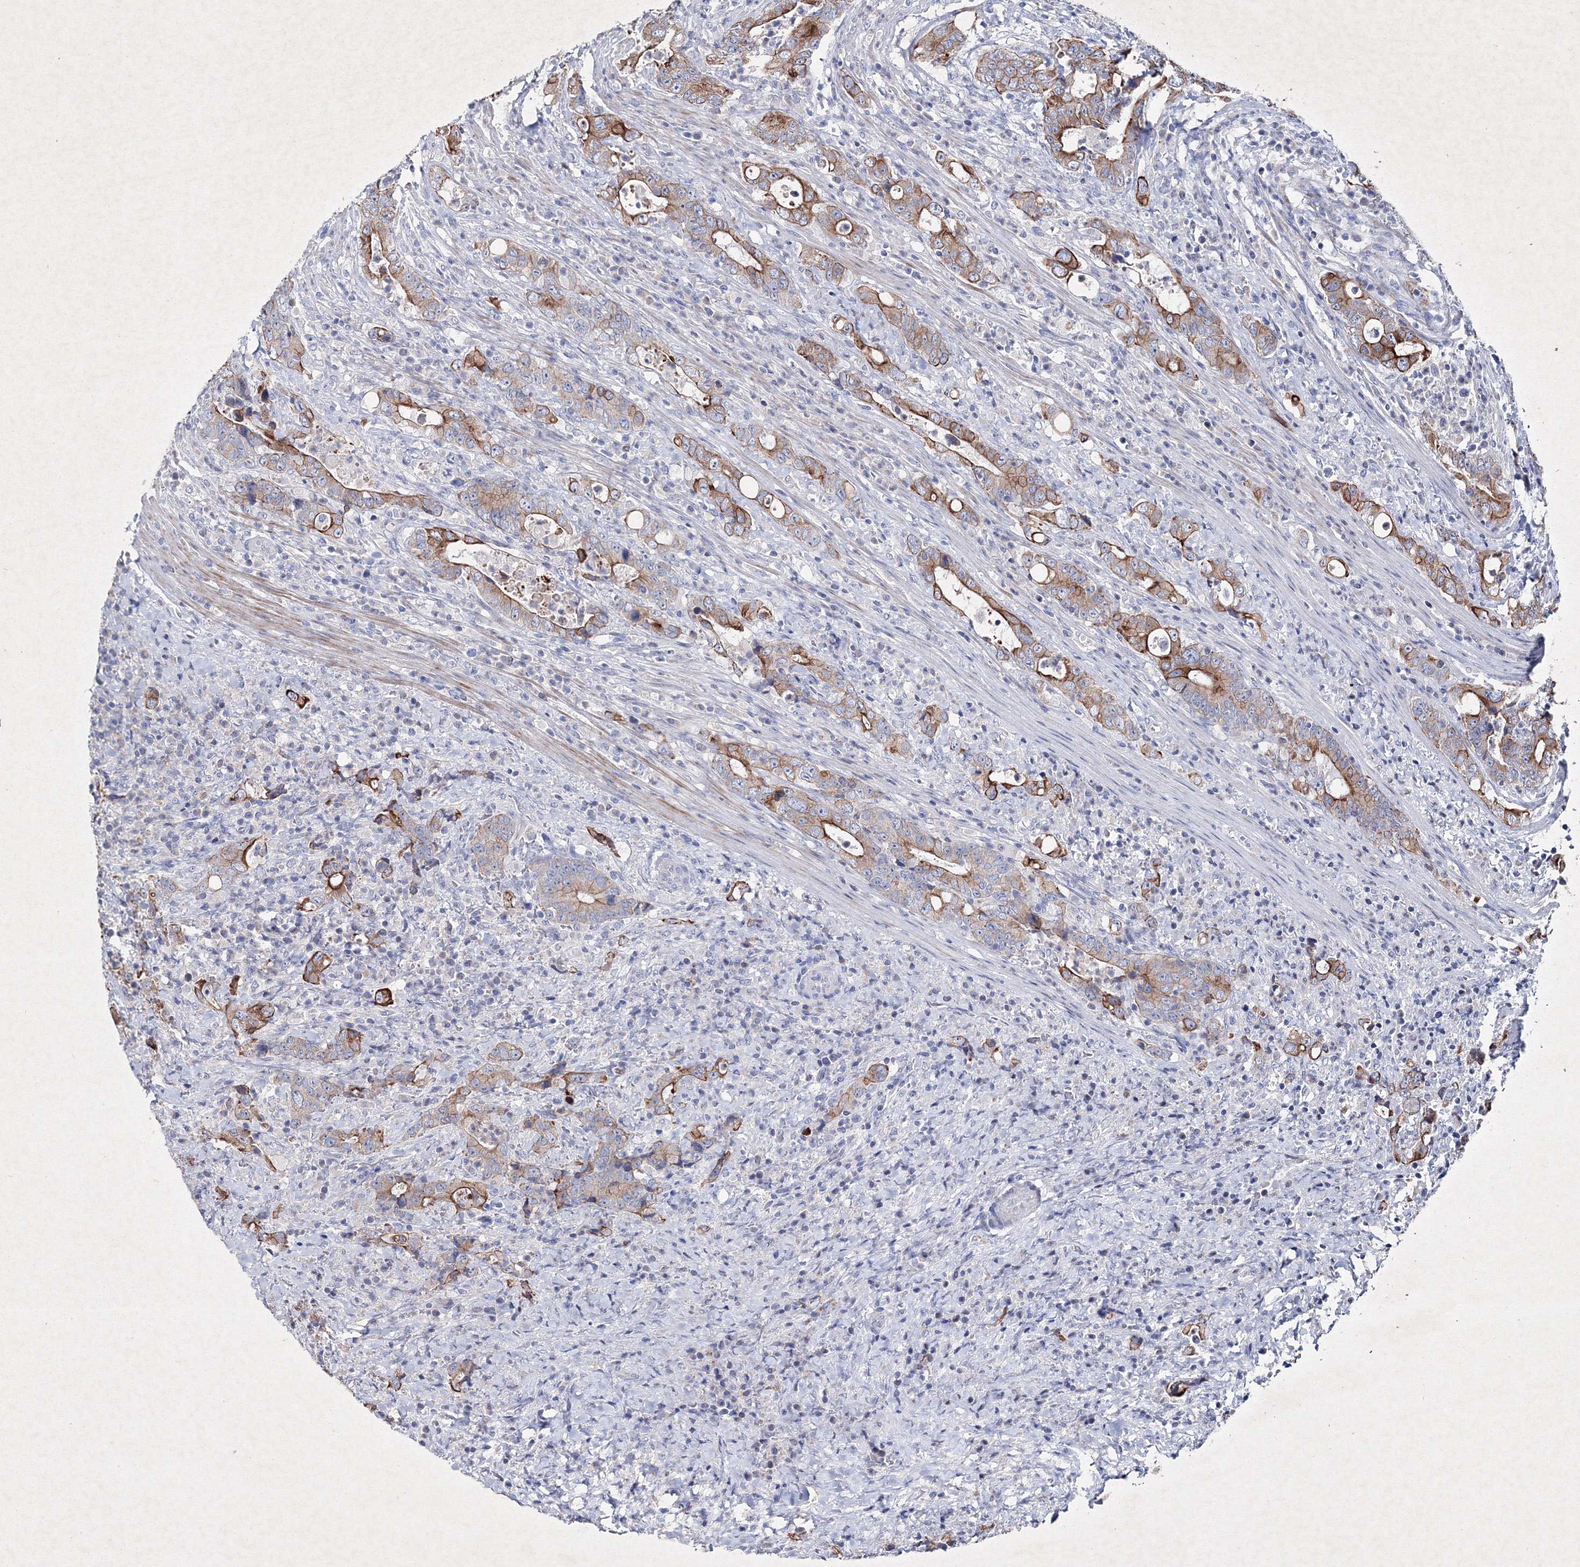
{"staining": {"intensity": "strong", "quantity": "25%-75%", "location": "cytoplasmic/membranous"}, "tissue": "colorectal cancer", "cell_type": "Tumor cells", "image_type": "cancer", "snomed": [{"axis": "morphology", "description": "Adenocarcinoma, NOS"}, {"axis": "topography", "description": "Colon"}], "caption": "DAB immunohistochemical staining of colorectal cancer (adenocarcinoma) exhibits strong cytoplasmic/membranous protein positivity in about 25%-75% of tumor cells. The staining was performed using DAB, with brown indicating positive protein expression. Nuclei are stained blue with hematoxylin.", "gene": "SMIM29", "patient": {"sex": "female", "age": 75}}